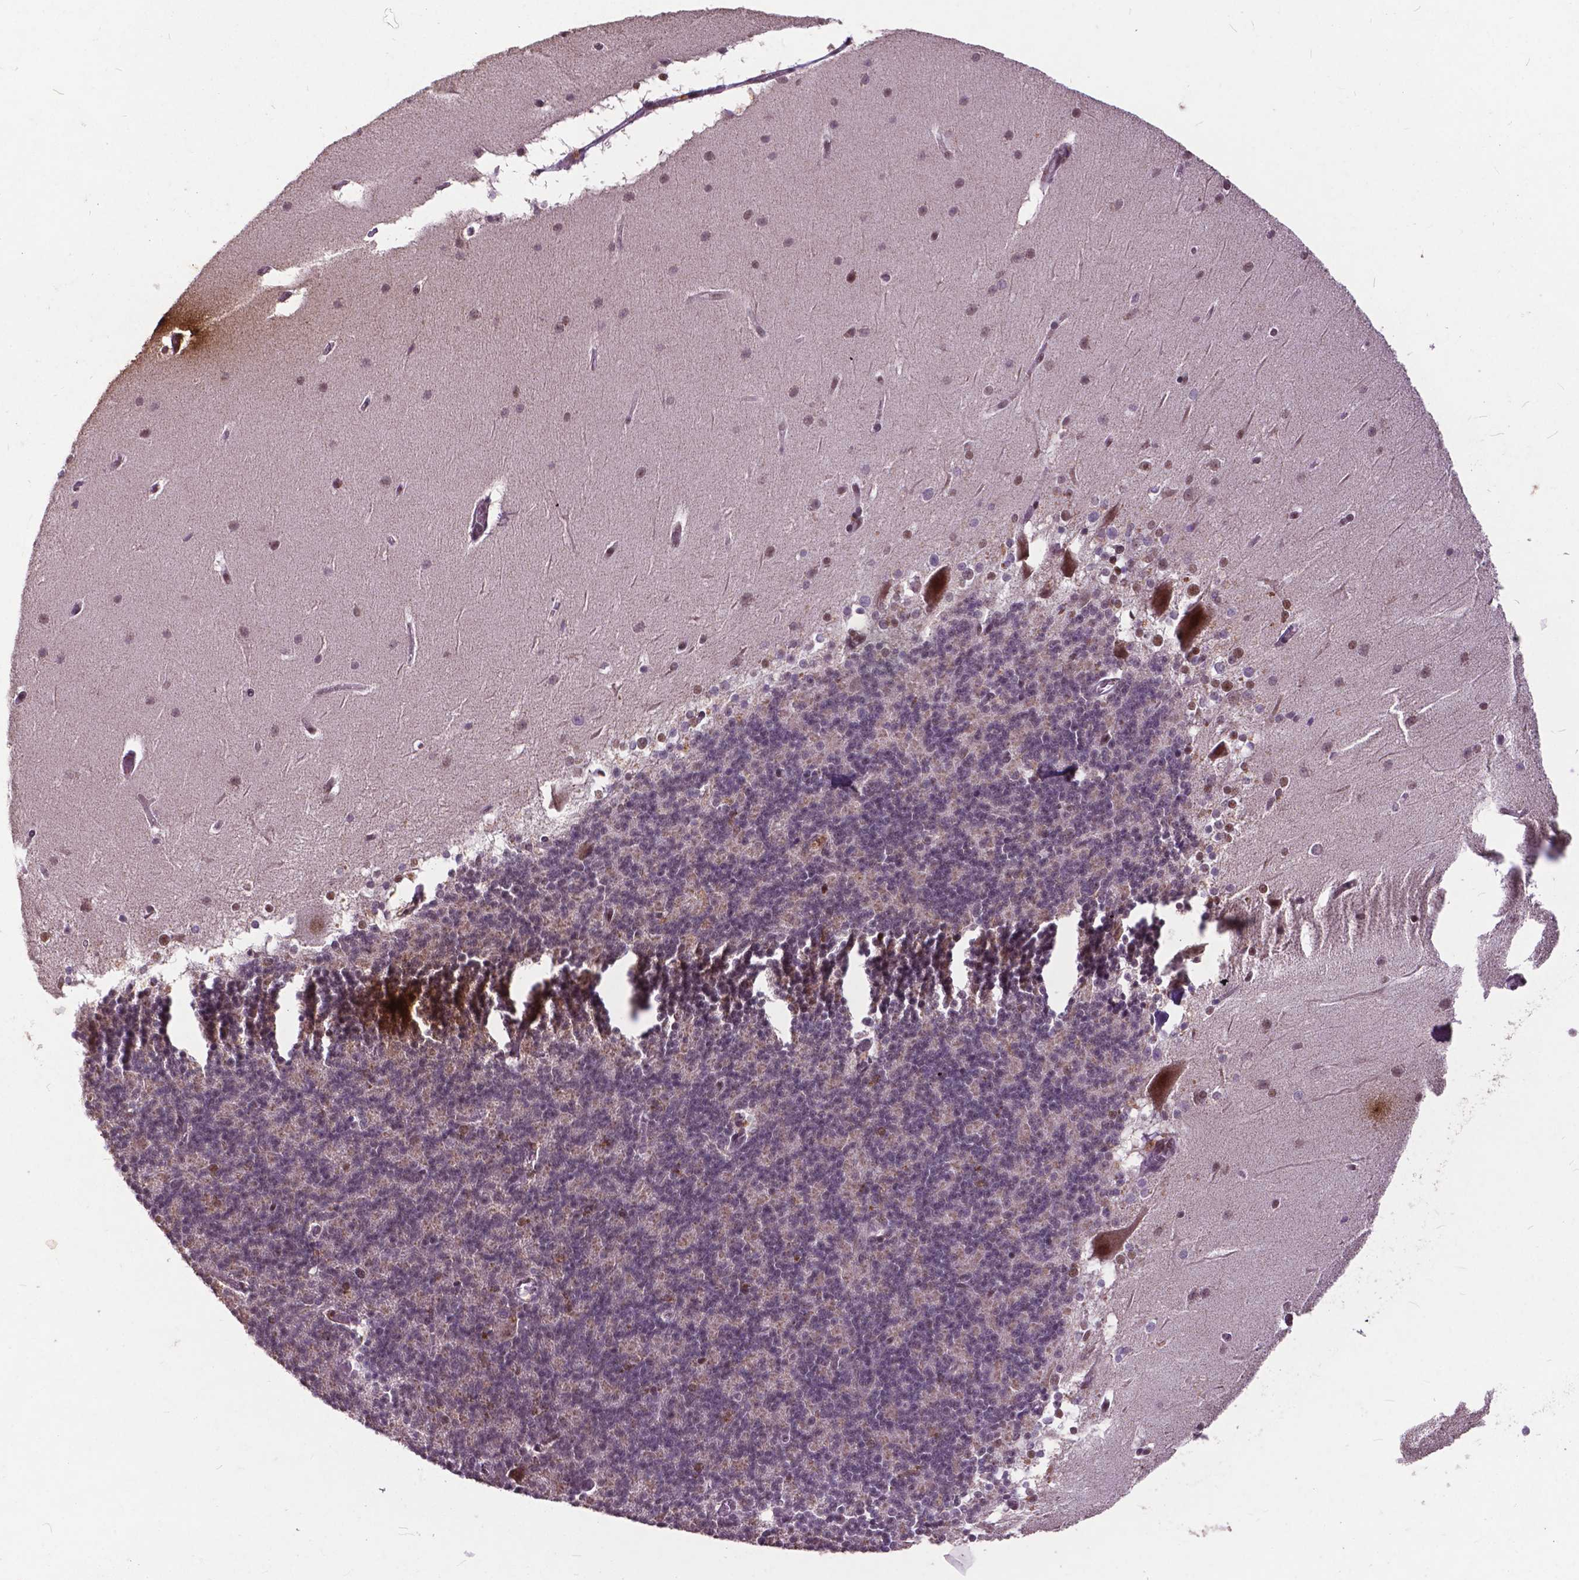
{"staining": {"intensity": "weak", "quantity": "<25%", "location": "cytoplasmic/membranous"}, "tissue": "cerebellum", "cell_type": "Cells in granular layer", "image_type": "normal", "snomed": [{"axis": "morphology", "description": "Normal tissue, NOS"}, {"axis": "topography", "description": "Cerebellum"}], "caption": "DAB immunohistochemical staining of benign human cerebellum reveals no significant expression in cells in granular layer. (Immunohistochemistry, brightfield microscopy, high magnification).", "gene": "MSH2", "patient": {"sex": "female", "age": 19}}